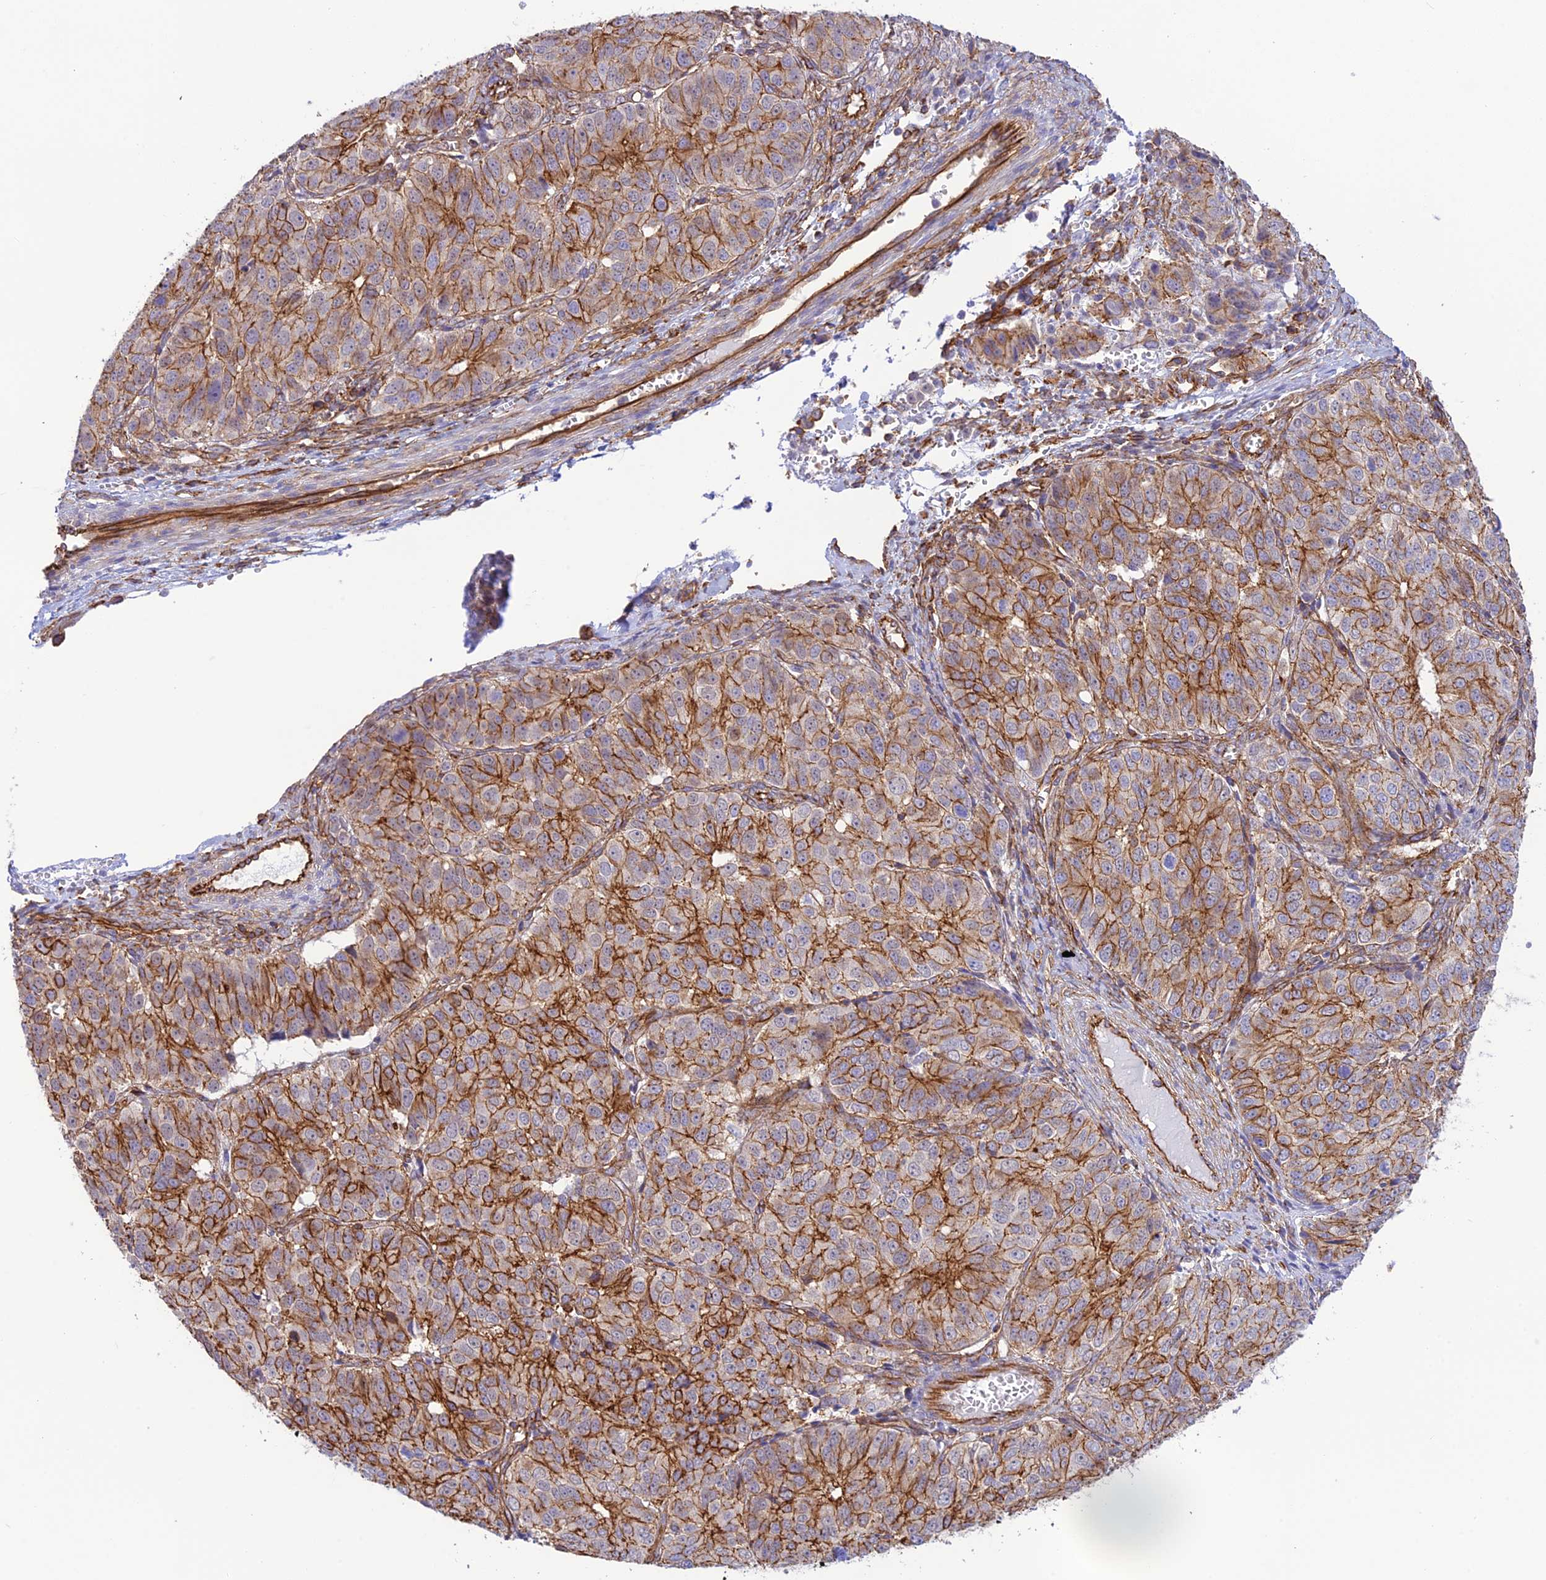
{"staining": {"intensity": "strong", "quantity": "25%-75%", "location": "cytoplasmic/membranous"}, "tissue": "ovarian cancer", "cell_type": "Tumor cells", "image_type": "cancer", "snomed": [{"axis": "morphology", "description": "Carcinoma, endometroid"}, {"axis": "topography", "description": "Ovary"}], "caption": "High-magnification brightfield microscopy of ovarian cancer (endometroid carcinoma) stained with DAB (3,3'-diaminobenzidine) (brown) and counterstained with hematoxylin (blue). tumor cells exhibit strong cytoplasmic/membranous expression is identified in about25%-75% of cells.", "gene": "YPEL5", "patient": {"sex": "female", "age": 51}}